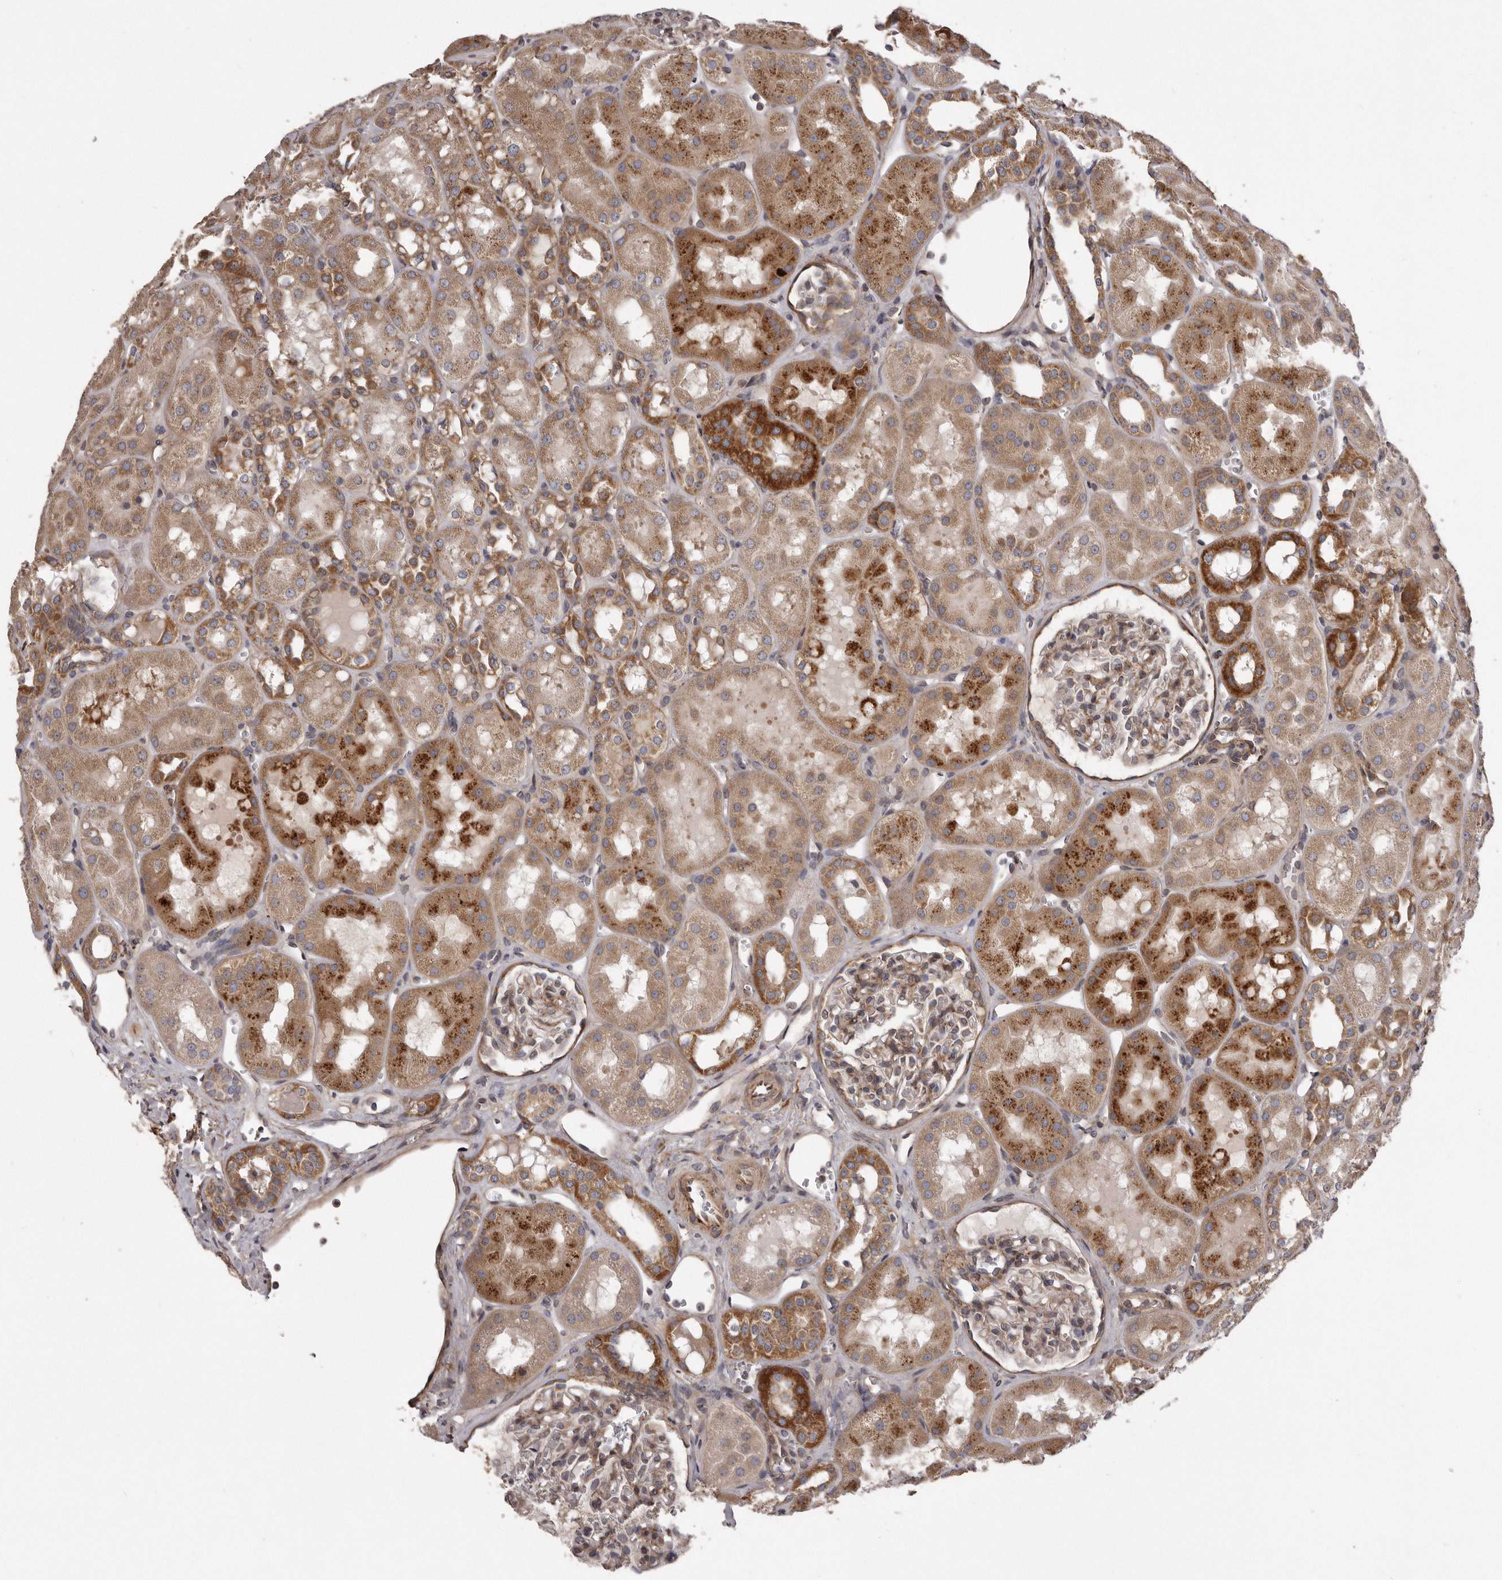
{"staining": {"intensity": "moderate", "quantity": ">75%", "location": "cytoplasmic/membranous"}, "tissue": "kidney", "cell_type": "Cells in glomeruli", "image_type": "normal", "snomed": [{"axis": "morphology", "description": "Normal tissue, NOS"}, {"axis": "topography", "description": "Kidney"}], "caption": "Unremarkable kidney was stained to show a protein in brown. There is medium levels of moderate cytoplasmic/membranous staining in about >75% of cells in glomeruli. (brown staining indicates protein expression, while blue staining denotes nuclei).", "gene": "ARMCX1", "patient": {"sex": "male", "age": 16}}